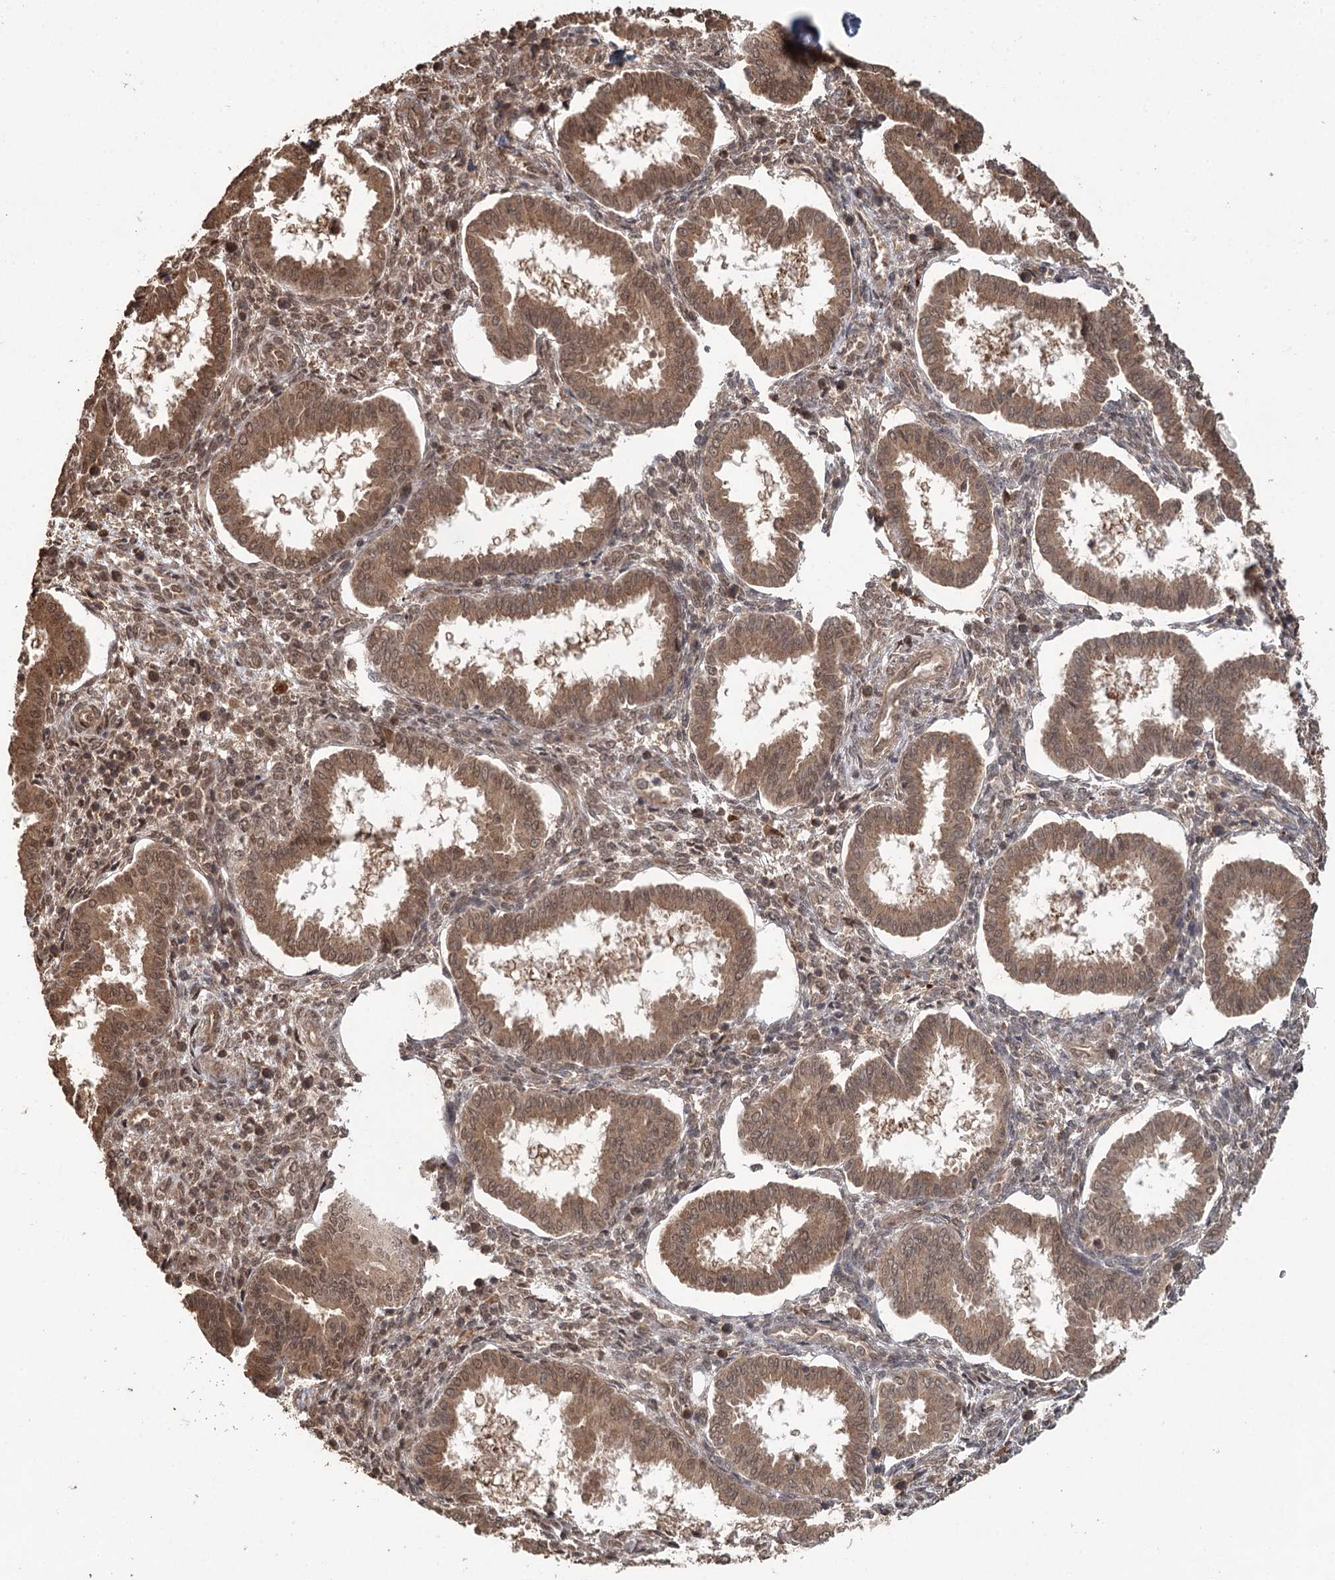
{"staining": {"intensity": "weak", "quantity": "25%-75%", "location": "cytoplasmic/membranous,nuclear"}, "tissue": "endometrium", "cell_type": "Cells in endometrial stroma", "image_type": "normal", "snomed": [{"axis": "morphology", "description": "Normal tissue, NOS"}, {"axis": "topography", "description": "Endometrium"}], "caption": "Endometrium stained for a protein (brown) displays weak cytoplasmic/membranous,nuclear positive staining in about 25%-75% of cells in endometrial stroma.", "gene": "N6AMT1", "patient": {"sex": "female", "age": 24}}